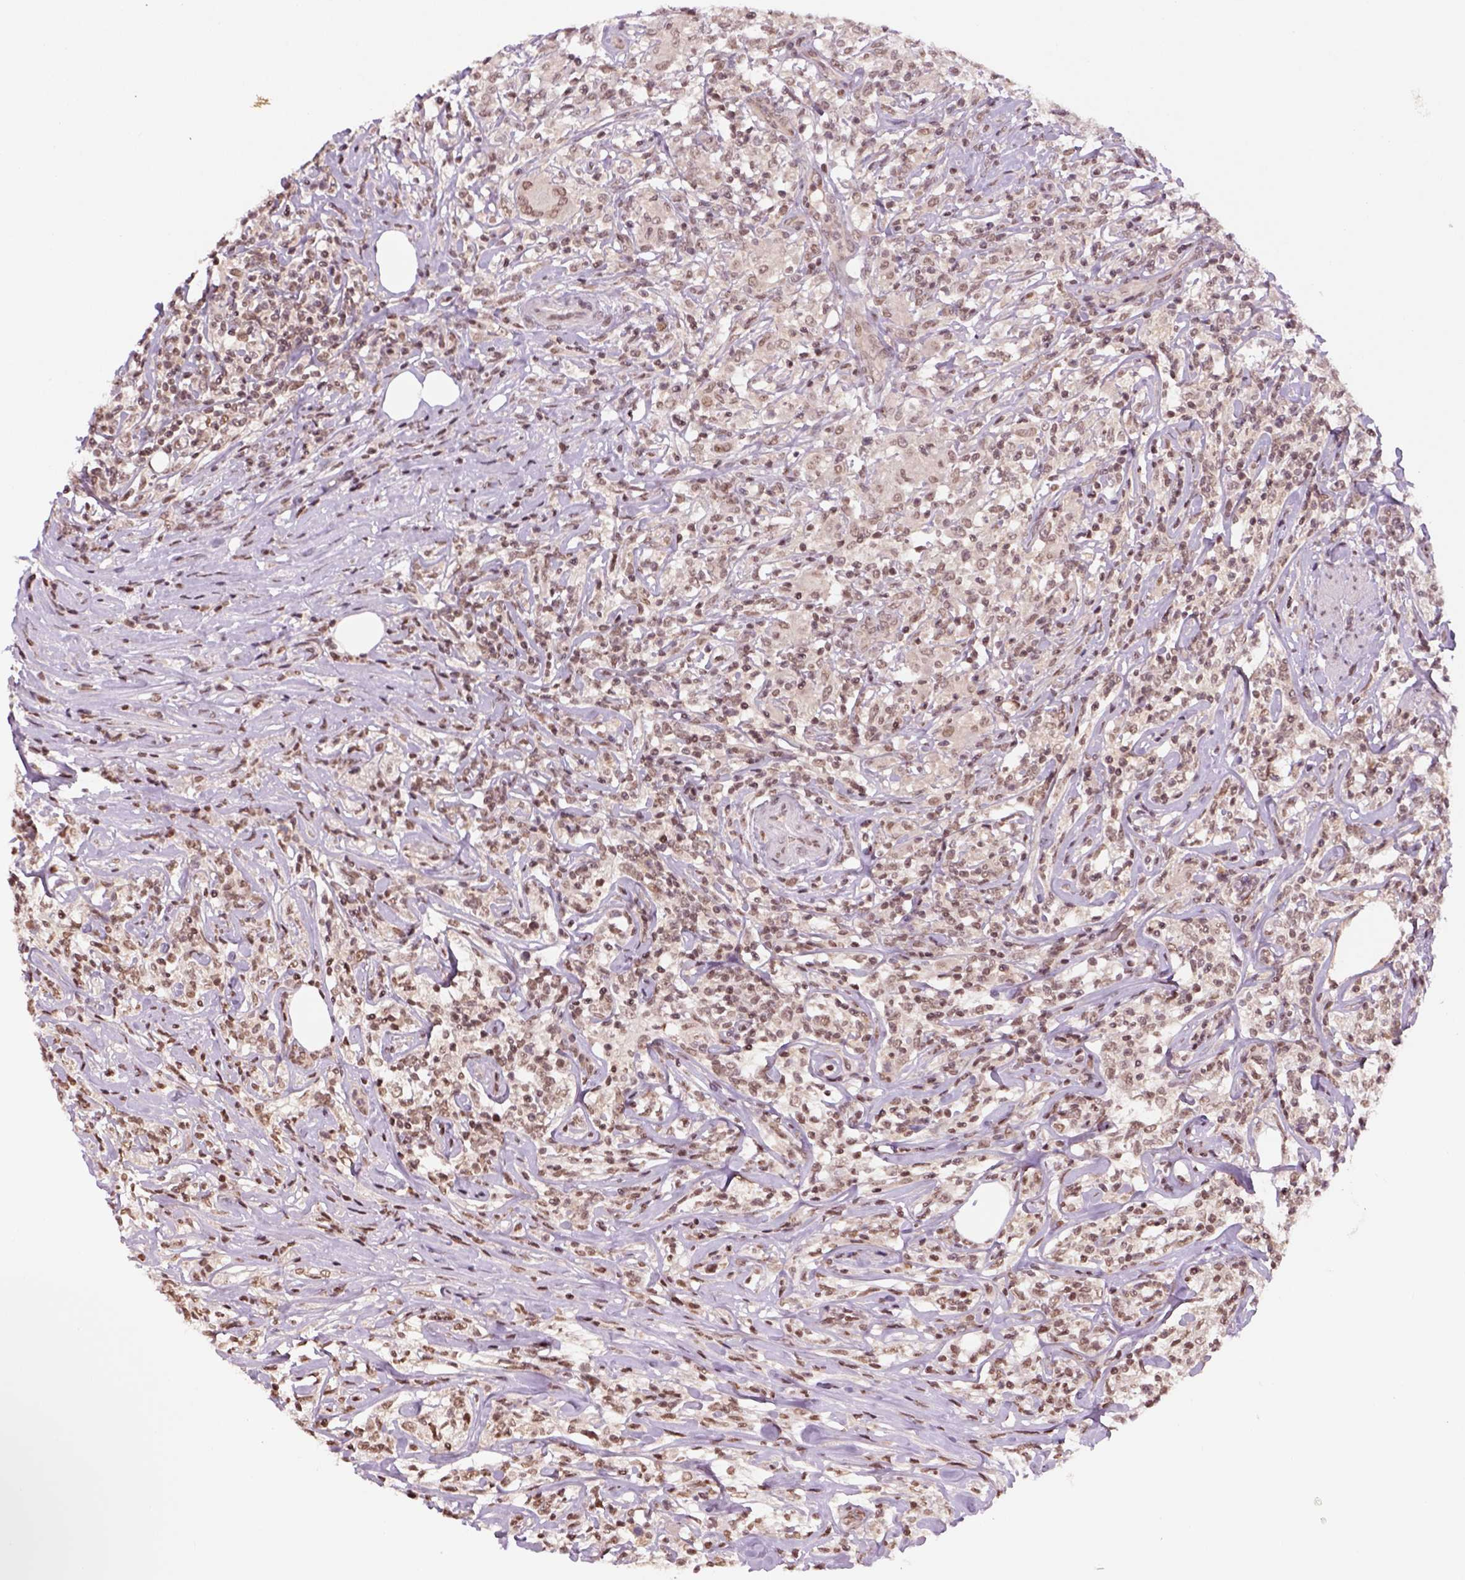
{"staining": {"intensity": "weak", "quantity": ">75%", "location": "nuclear"}, "tissue": "lymphoma", "cell_type": "Tumor cells", "image_type": "cancer", "snomed": [{"axis": "morphology", "description": "Malignant lymphoma, non-Hodgkin's type, High grade"}, {"axis": "topography", "description": "Lymph node"}], "caption": "A brown stain highlights weak nuclear staining of a protein in malignant lymphoma, non-Hodgkin's type (high-grade) tumor cells. The staining is performed using DAB brown chromogen to label protein expression. The nuclei are counter-stained blue using hematoxylin.", "gene": "GOT1", "patient": {"sex": "female", "age": 84}}